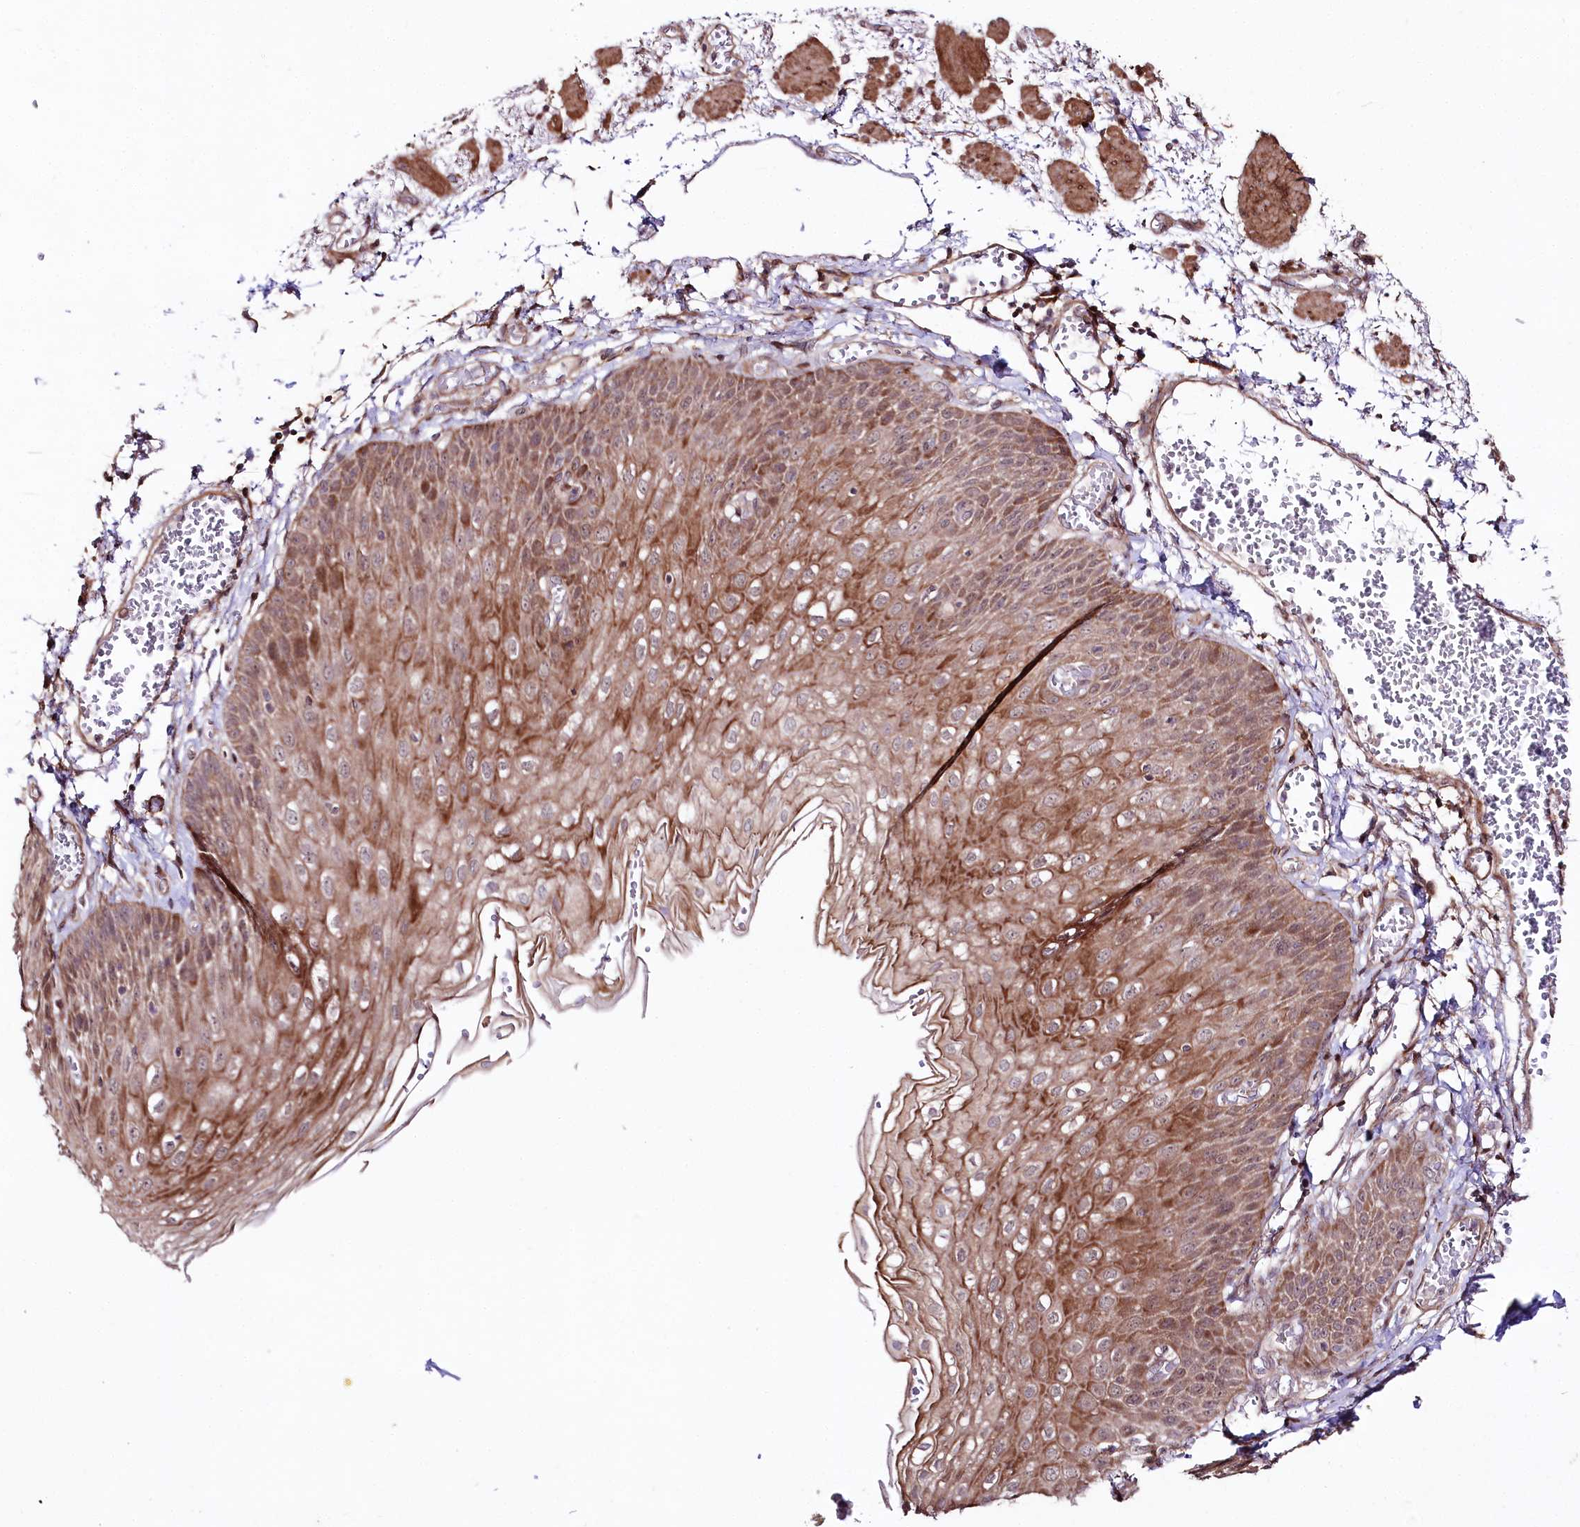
{"staining": {"intensity": "moderate", "quantity": ">75%", "location": "cytoplasmic/membranous"}, "tissue": "esophagus", "cell_type": "Squamous epithelial cells", "image_type": "normal", "snomed": [{"axis": "morphology", "description": "Normal tissue, NOS"}, {"axis": "topography", "description": "Esophagus"}], "caption": "The micrograph displays immunohistochemical staining of normal esophagus. There is moderate cytoplasmic/membranous positivity is identified in approximately >75% of squamous epithelial cells.", "gene": "PHLDB1", "patient": {"sex": "male", "age": 81}}